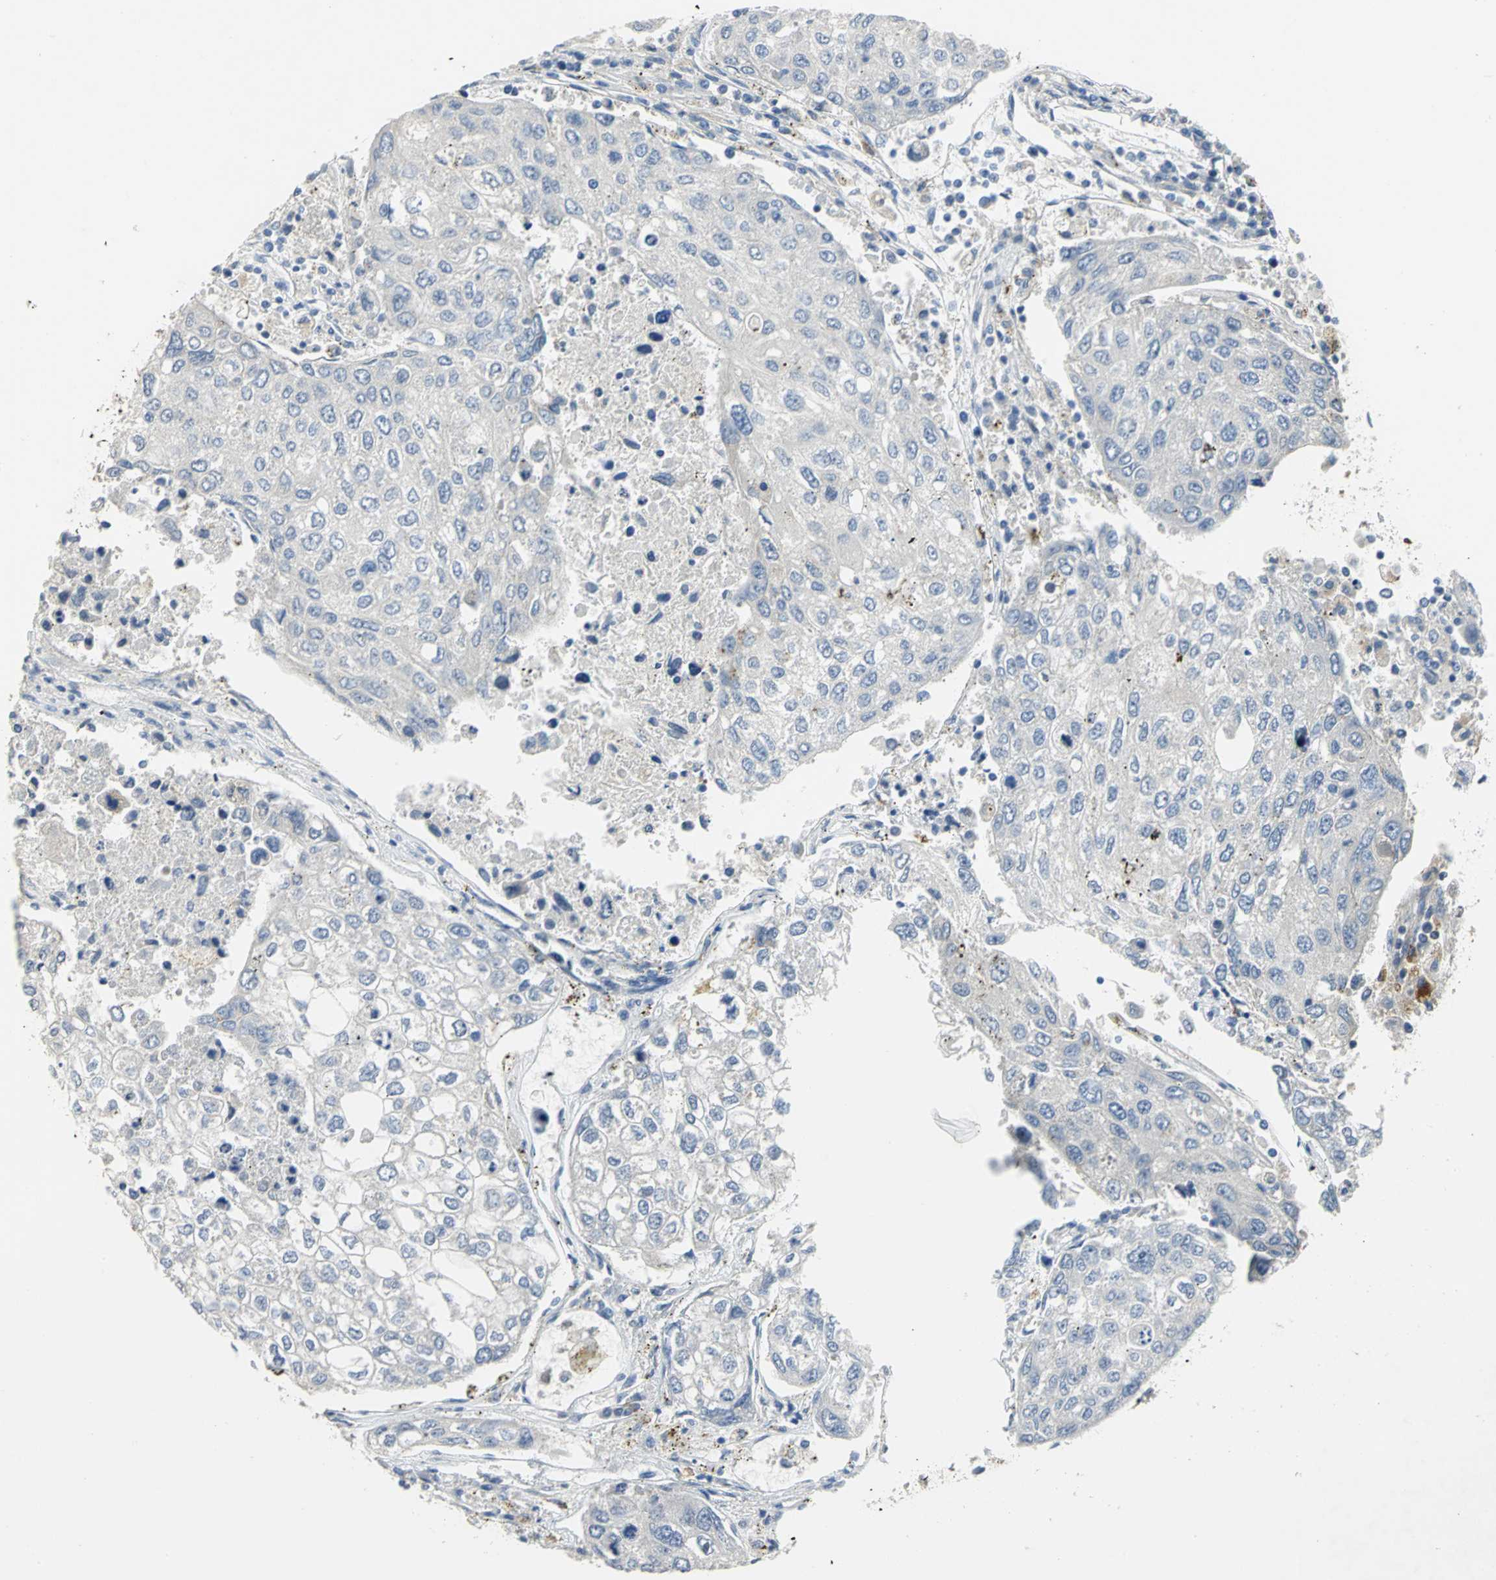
{"staining": {"intensity": "negative", "quantity": "none", "location": "none"}, "tissue": "urothelial cancer", "cell_type": "Tumor cells", "image_type": "cancer", "snomed": [{"axis": "morphology", "description": "Urothelial carcinoma, High grade"}, {"axis": "topography", "description": "Lymph node"}, {"axis": "topography", "description": "Urinary bladder"}], "caption": "Tumor cells show no significant protein positivity in high-grade urothelial carcinoma.", "gene": "IL17RB", "patient": {"sex": "male", "age": 51}}